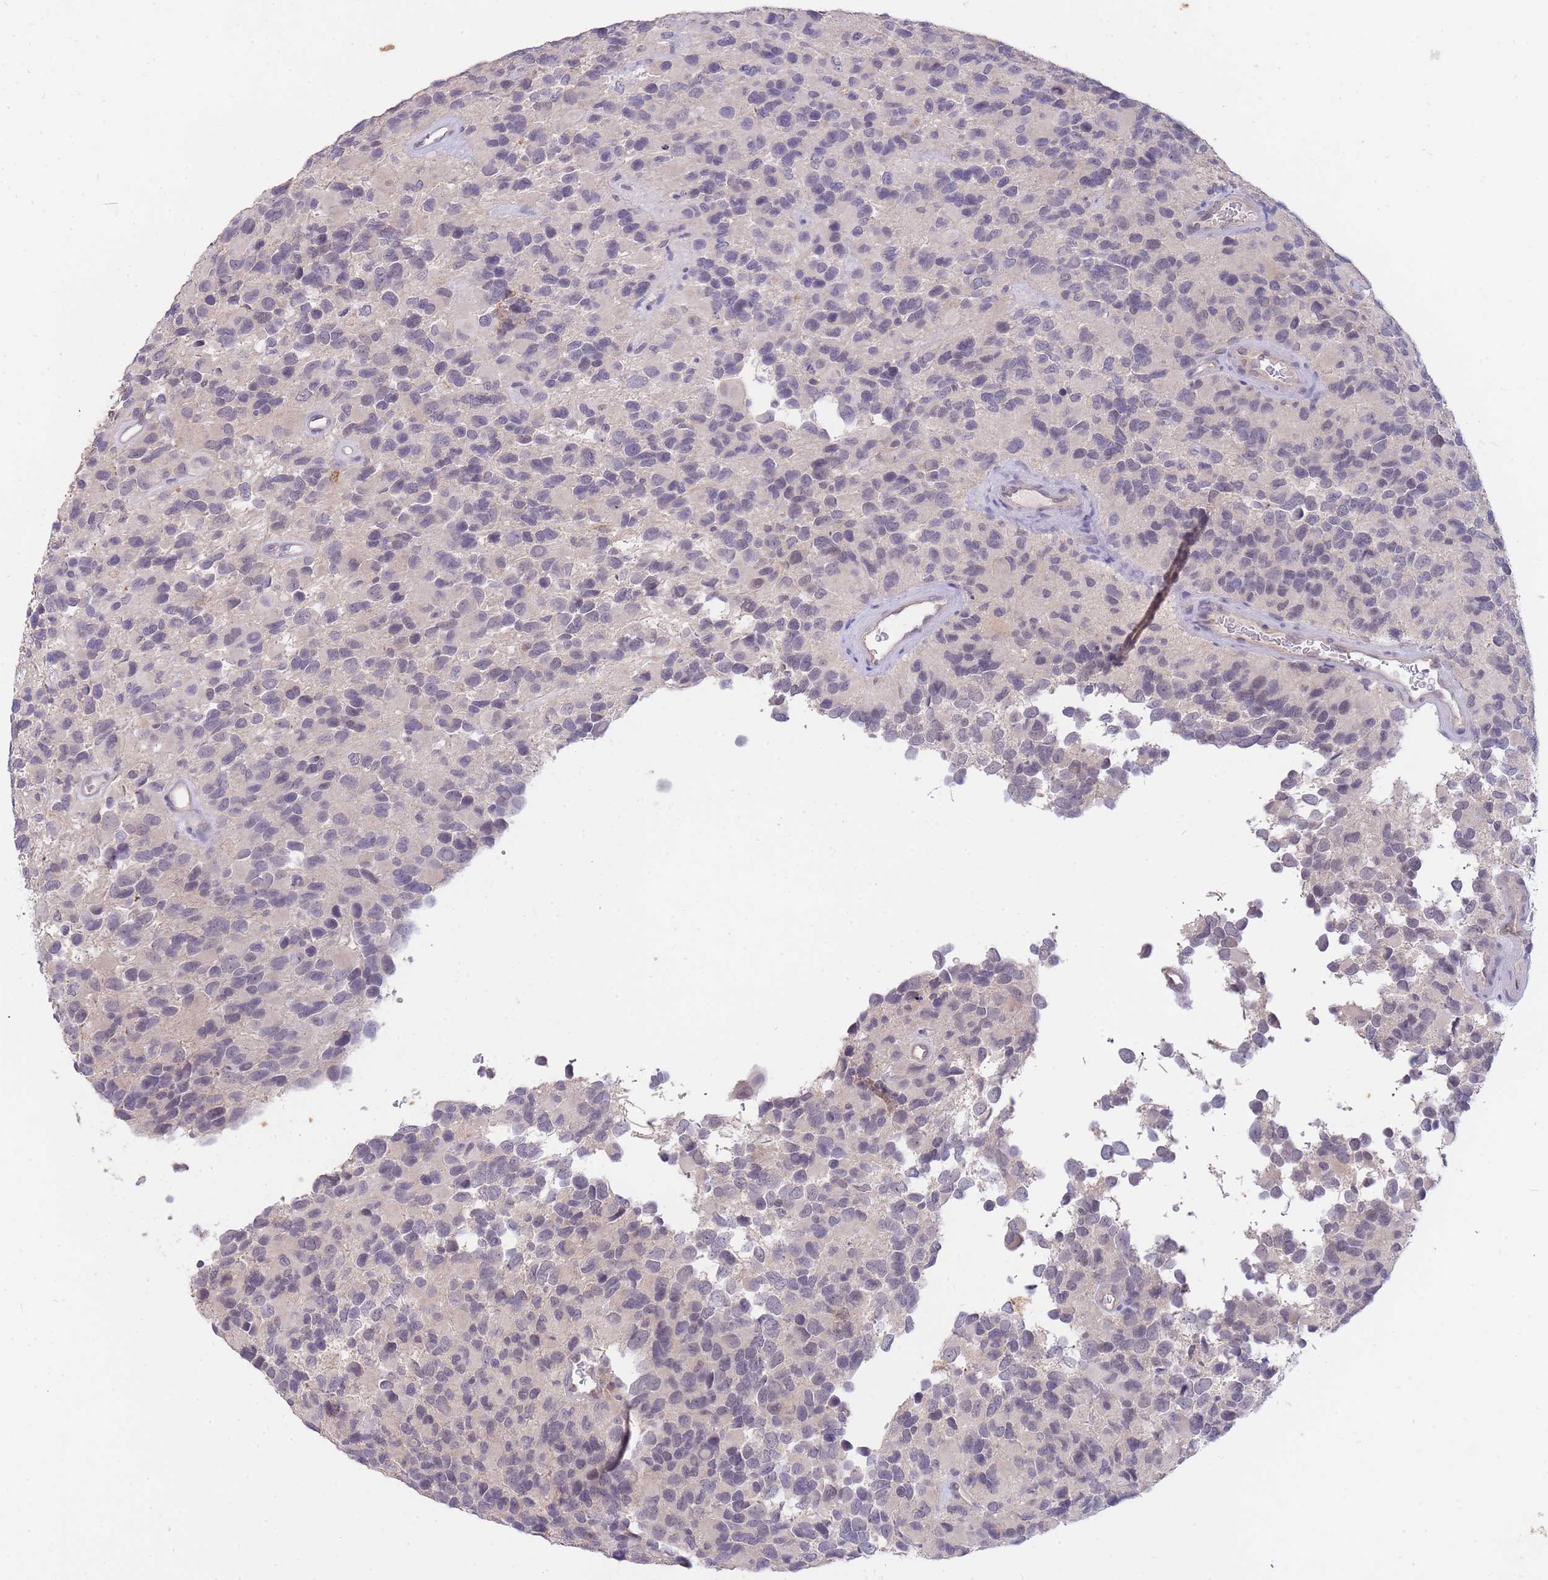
{"staining": {"intensity": "negative", "quantity": "none", "location": "none"}, "tissue": "glioma", "cell_type": "Tumor cells", "image_type": "cancer", "snomed": [{"axis": "morphology", "description": "Glioma, malignant, High grade"}, {"axis": "topography", "description": "Brain"}], "caption": "High-grade glioma (malignant) was stained to show a protein in brown. There is no significant staining in tumor cells.", "gene": "SMC6", "patient": {"sex": "male", "age": 77}}